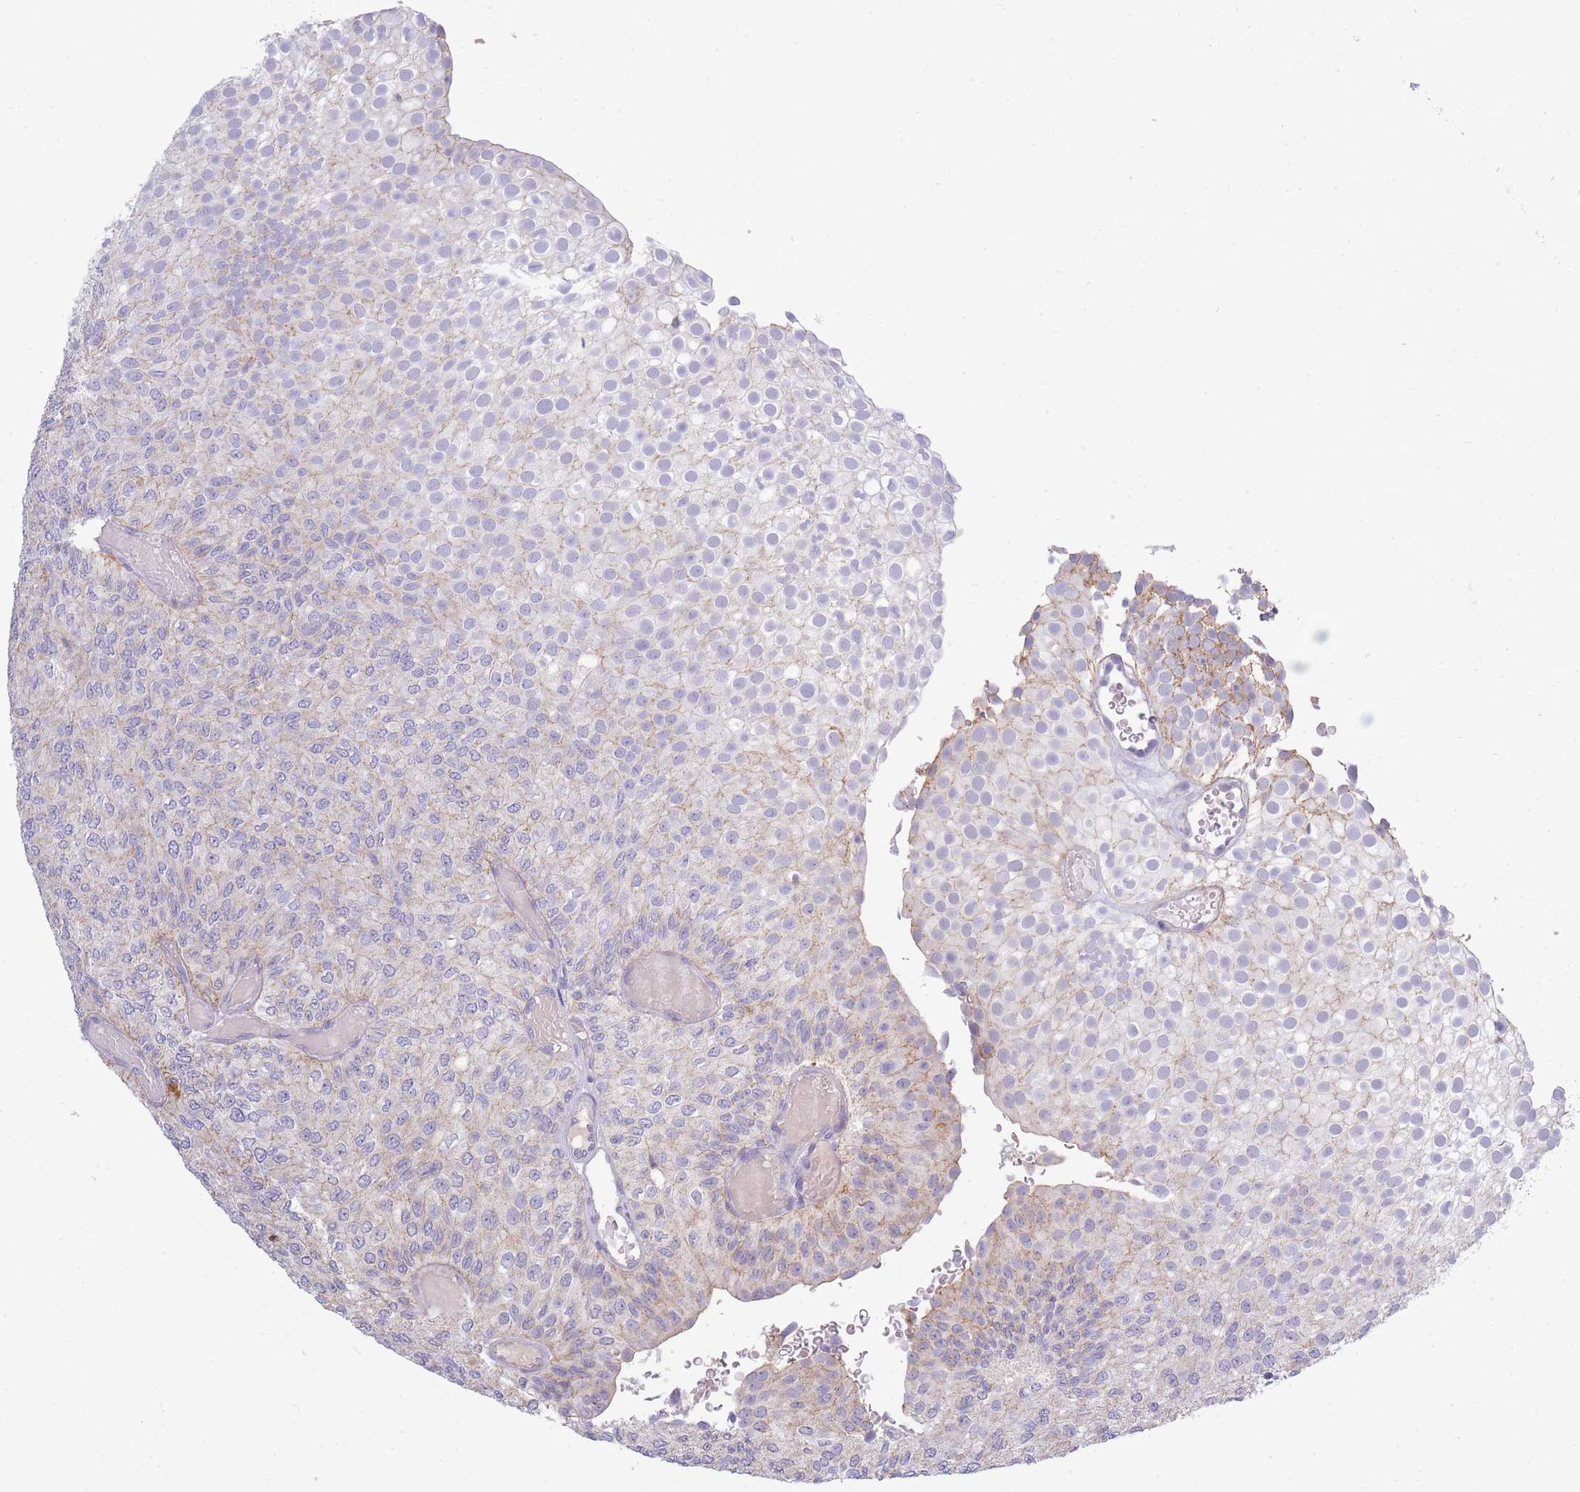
{"staining": {"intensity": "weak", "quantity": "<25%", "location": "cytoplasmic/membranous"}, "tissue": "urothelial cancer", "cell_type": "Tumor cells", "image_type": "cancer", "snomed": [{"axis": "morphology", "description": "Urothelial carcinoma, Low grade"}, {"axis": "topography", "description": "Urinary bladder"}], "caption": "This image is of low-grade urothelial carcinoma stained with IHC to label a protein in brown with the nuclei are counter-stained blue. There is no staining in tumor cells. Nuclei are stained in blue.", "gene": "TRIM61", "patient": {"sex": "male", "age": 78}}